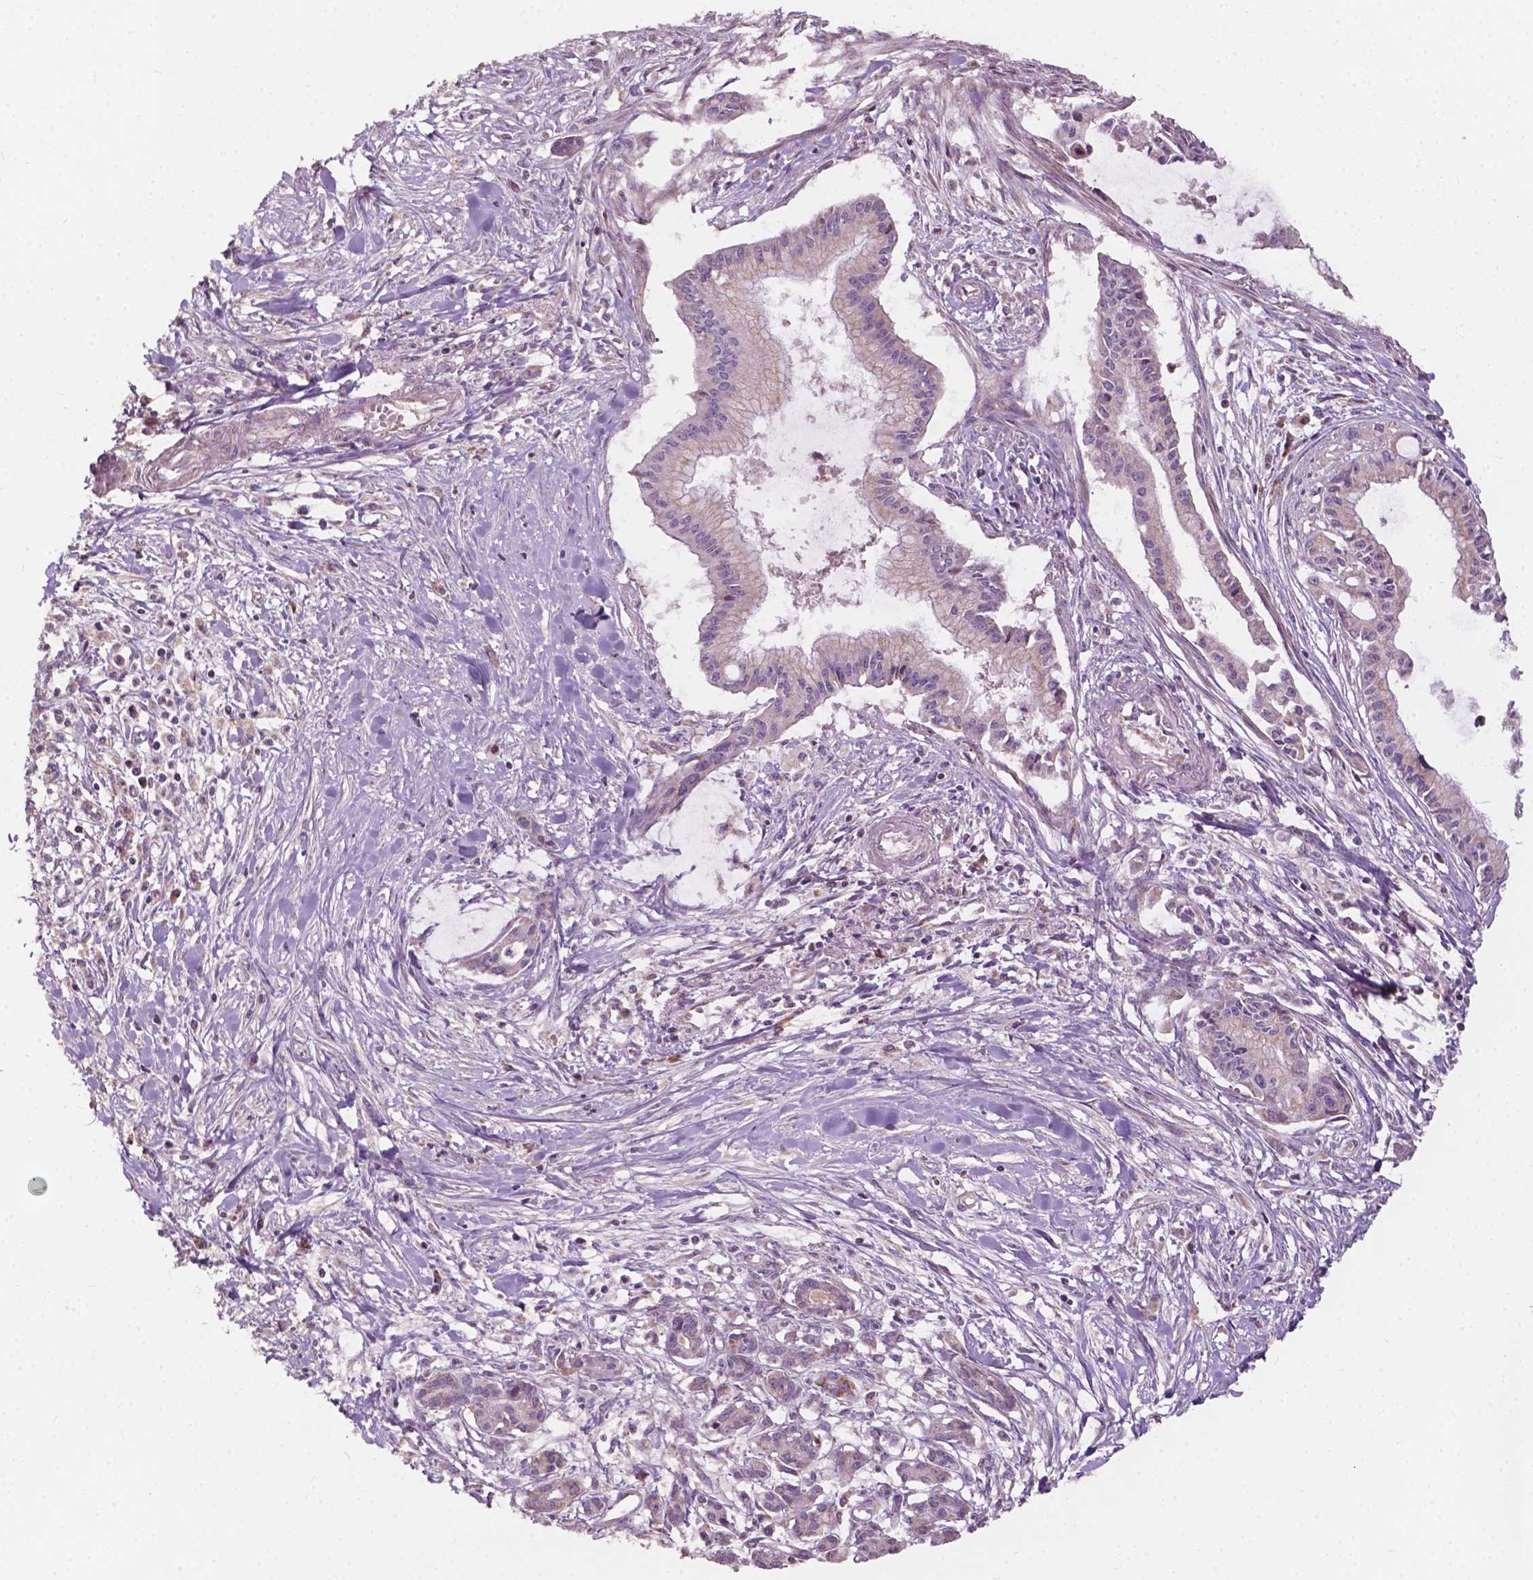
{"staining": {"intensity": "negative", "quantity": "none", "location": "none"}, "tissue": "pancreatic cancer", "cell_type": "Tumor cells", "image_type": "cancer", "snomed": [{"axis": "morphology", "description": "Adenocarcinoma, NOS"}, {"axis": "topography", "description": "Pancreas"}], "caption": "DAB immunohistochemical staining of human pancreatic adenocarcinoma displays no significant staining in tumor cells.", "gene": "NDUFA10", "patient": {"sex": "male", "age": 48}}